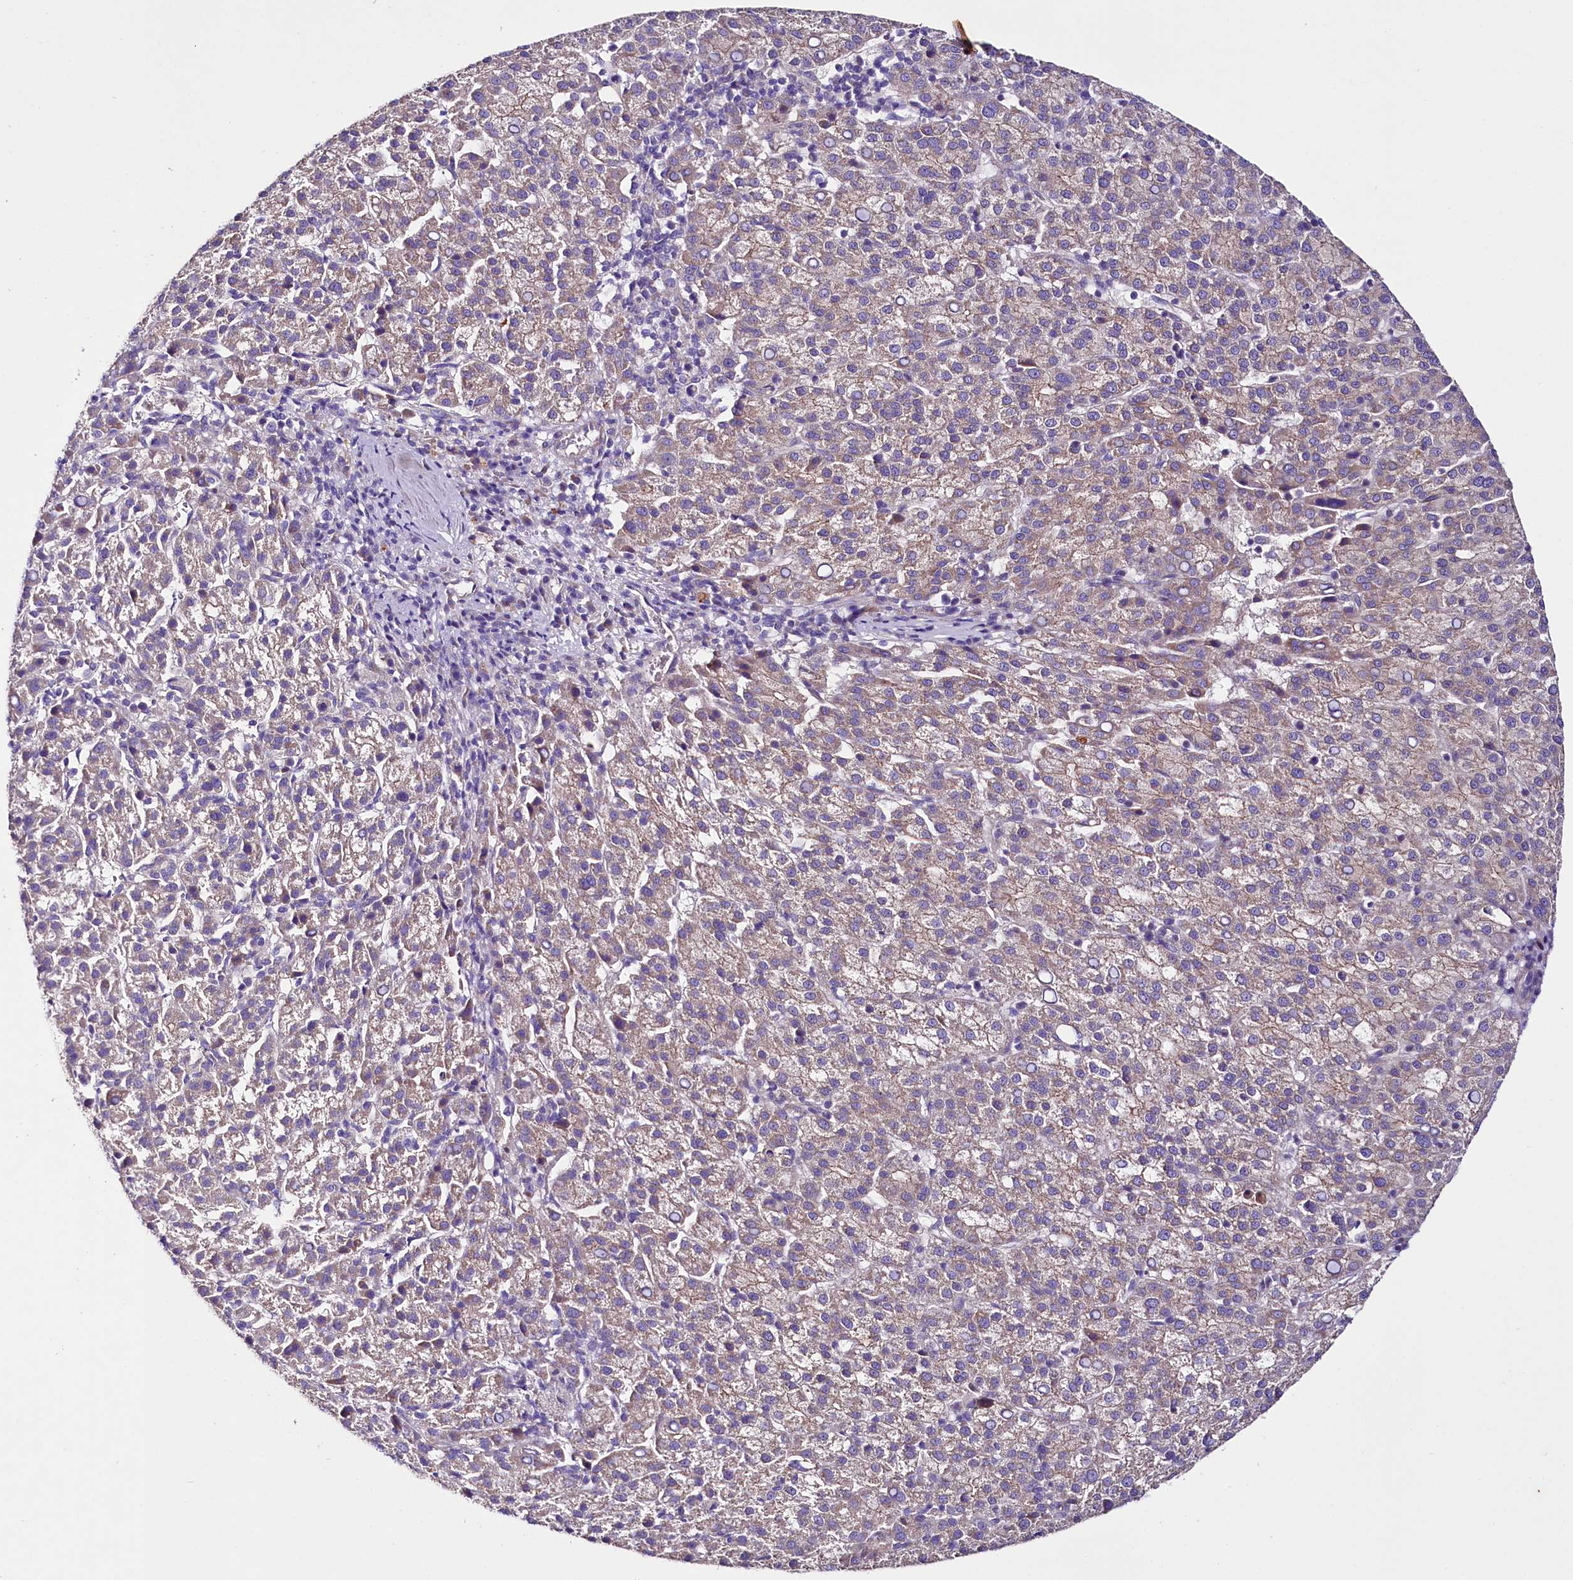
{"staining": {"intensity": "weak", "quantity": "25%-75%", "location": "cytoplasmic/membranous"}, "tissue": "liver cancer", "cell_type": "Tumor cells", "image_type": "cancer", "snomed": [{"axis": "morphology", "description": "Carcinoma, Hepatocellular, NOS"}, {"axis": "topography", "description": "Liver"}], "caption": "High-magnification brightfield microscopy of hepatocellular carcinoma (liver) stained with DAB (3,3'-diaminobenzidine) (brown) and counterstained with hematoxylin (blue). tumor cells exhibit weak cytoplasmic/membranous expression is present in about25%-75% of cells.", "gene": "SACM1L", "patient": {"sex": "female", "age": 58}}